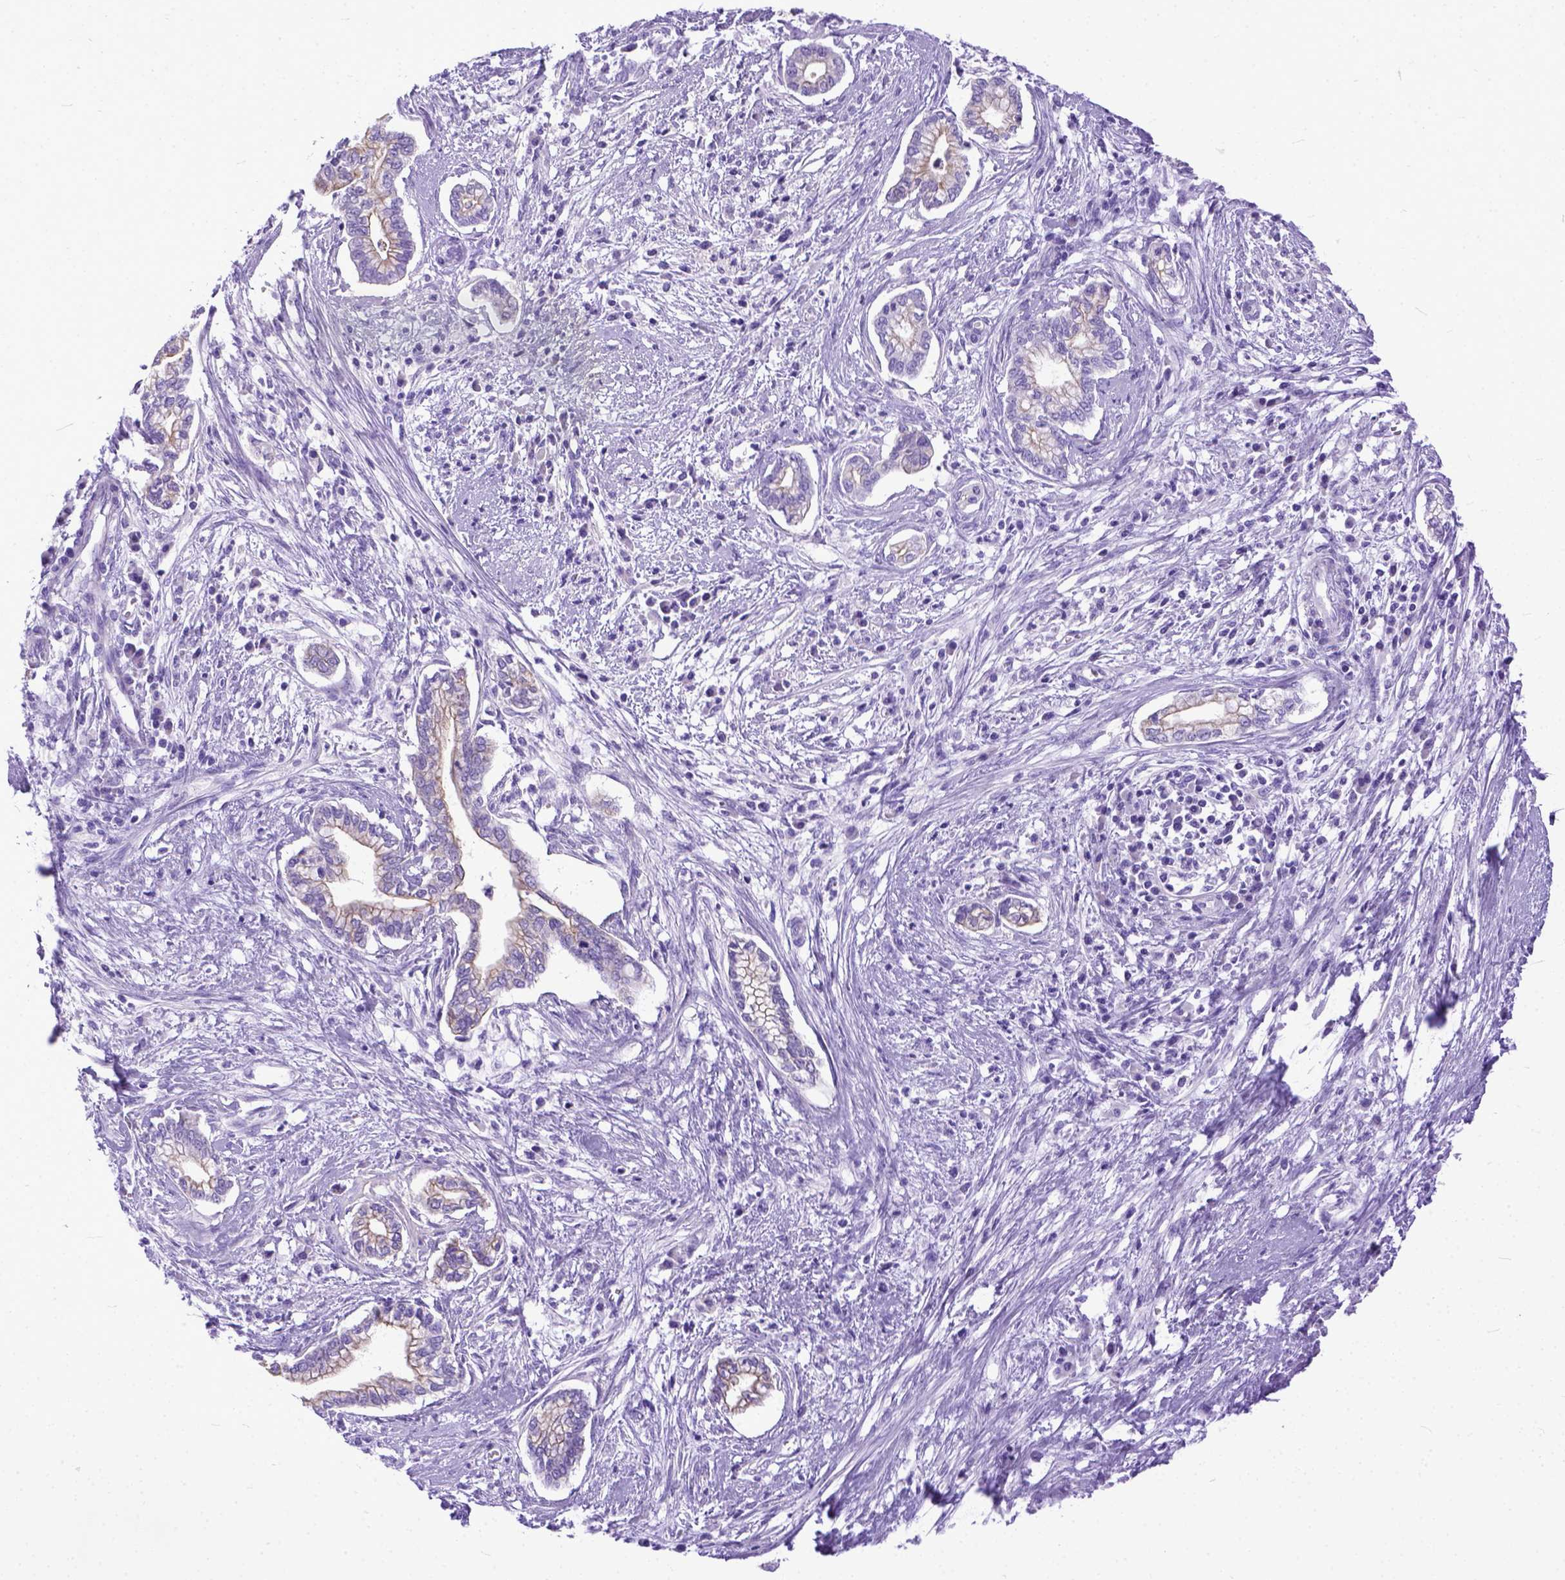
{"staining": {"intensity": "negative", "quantity": "none", "location": "none"}, "tissue": "cervical cancer", "cell_type": "Tumor cells", "image_type": "cancer", "snomed": [{"axis": "morphology", "description": "Adenocarcinoma, NOS"}, {"axis": "topography", "description": "Cervix"}], "caption": "DAB immunohistochemical staining of human adenocarcinoma (cervical) exhibits no significant positivity in tumor cells.", "gene": "PPL", "patient": {"sex": "female", "age": 62}}